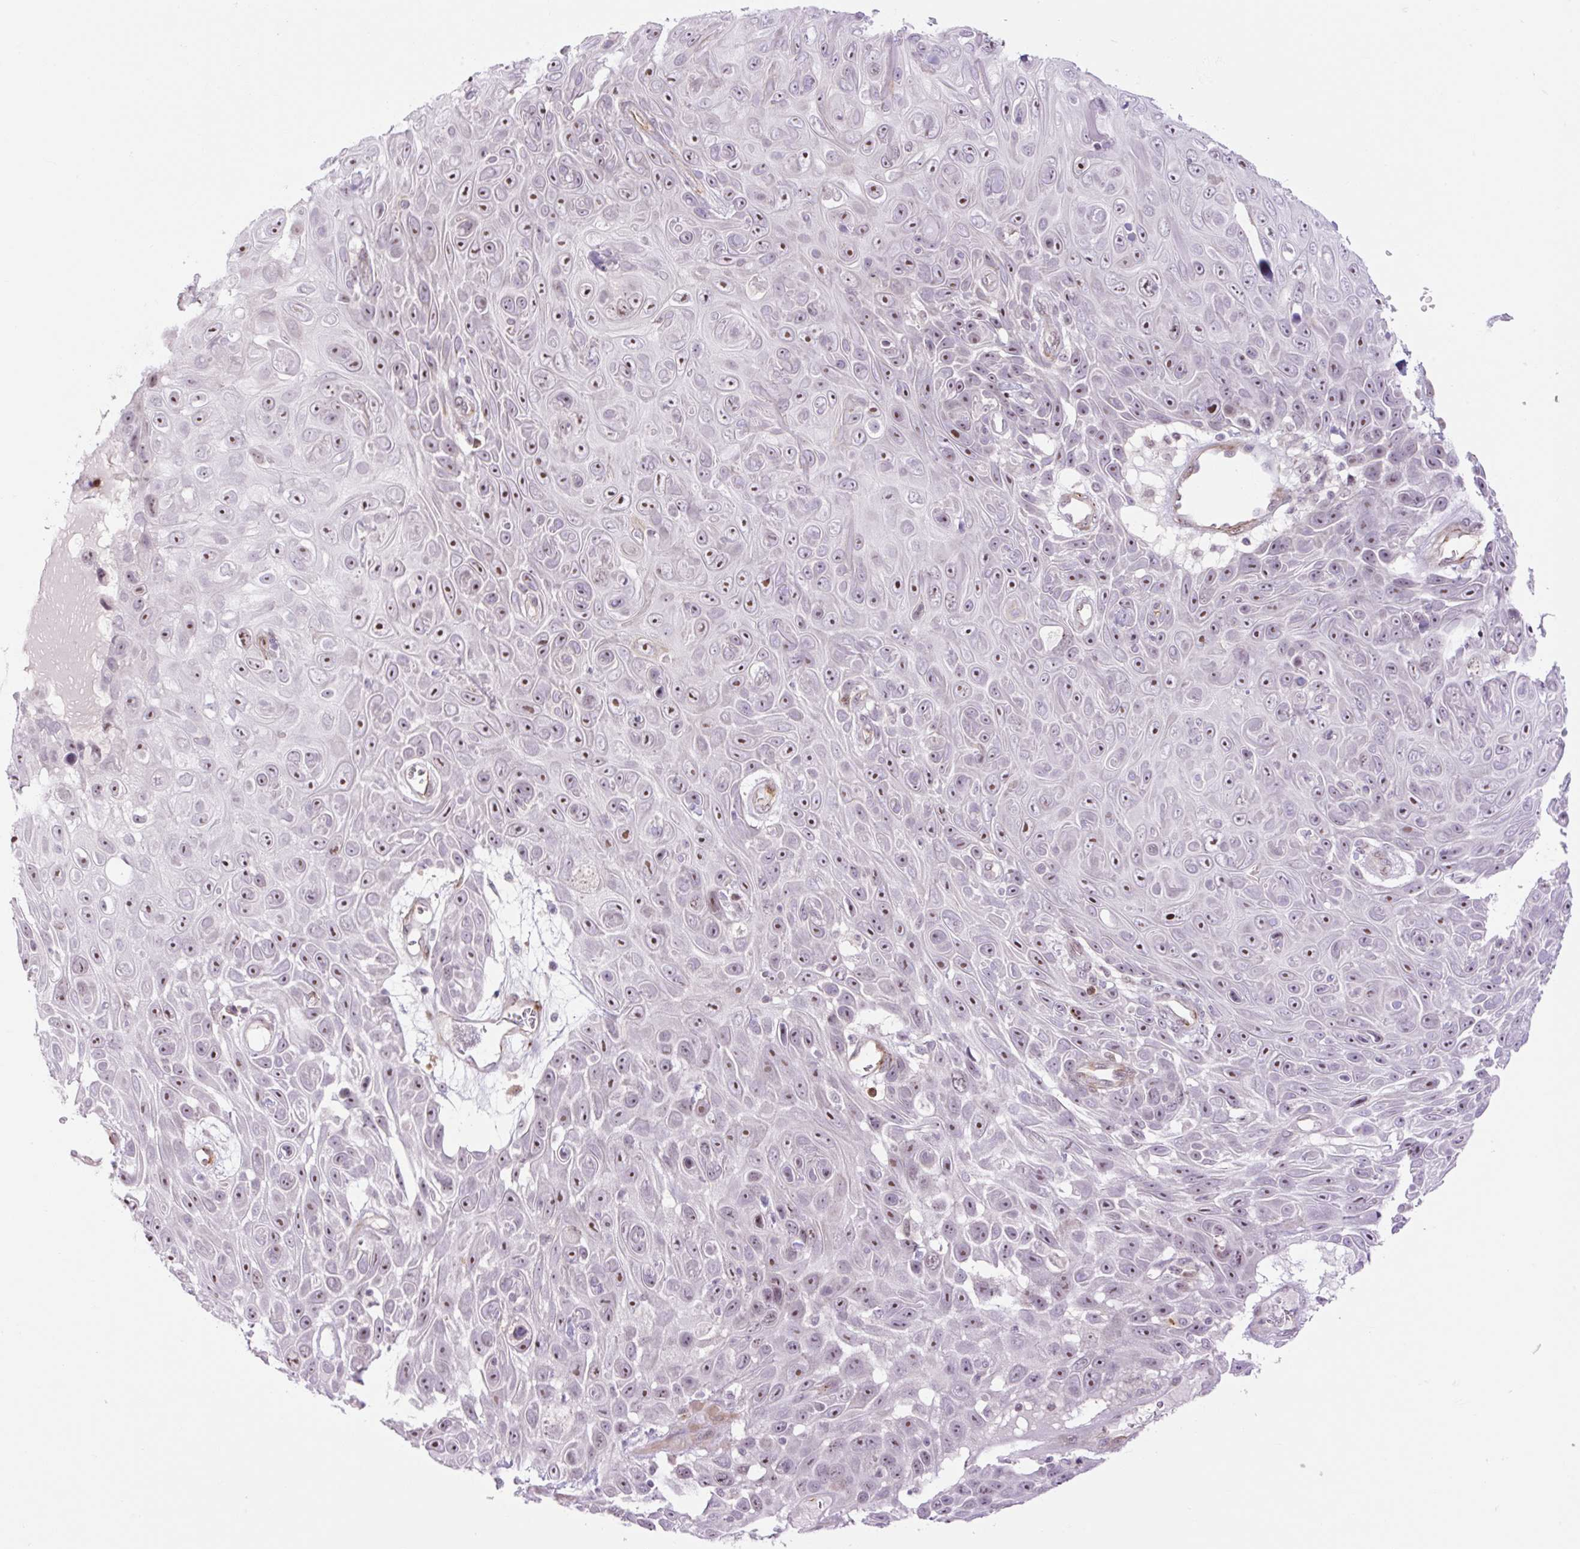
{"staining": {"intensity": "moderate", "quantity": ">75%", "location": "nuclear"}, "tissue": "skin cancer", "cell_type": "Tumor cells", "image_type": "cancer", "snomed": [{"axis": "morphology", "description": "Squamous cell carcinoma, NOS"}, {"axis": "topography", "description": "Skin"}], "caption": "Immunohistochemical staining of skin squamous cell carcinoma reveals moderate nuclear protein positivity in about >75% of tumor cells. (DAB (3,3'-diaminobenzidine) IHC, brown staining for protein, blue staining for nuclei).", "gene": "ZNF417", "patient": {"sex": "male", "age": 82}}